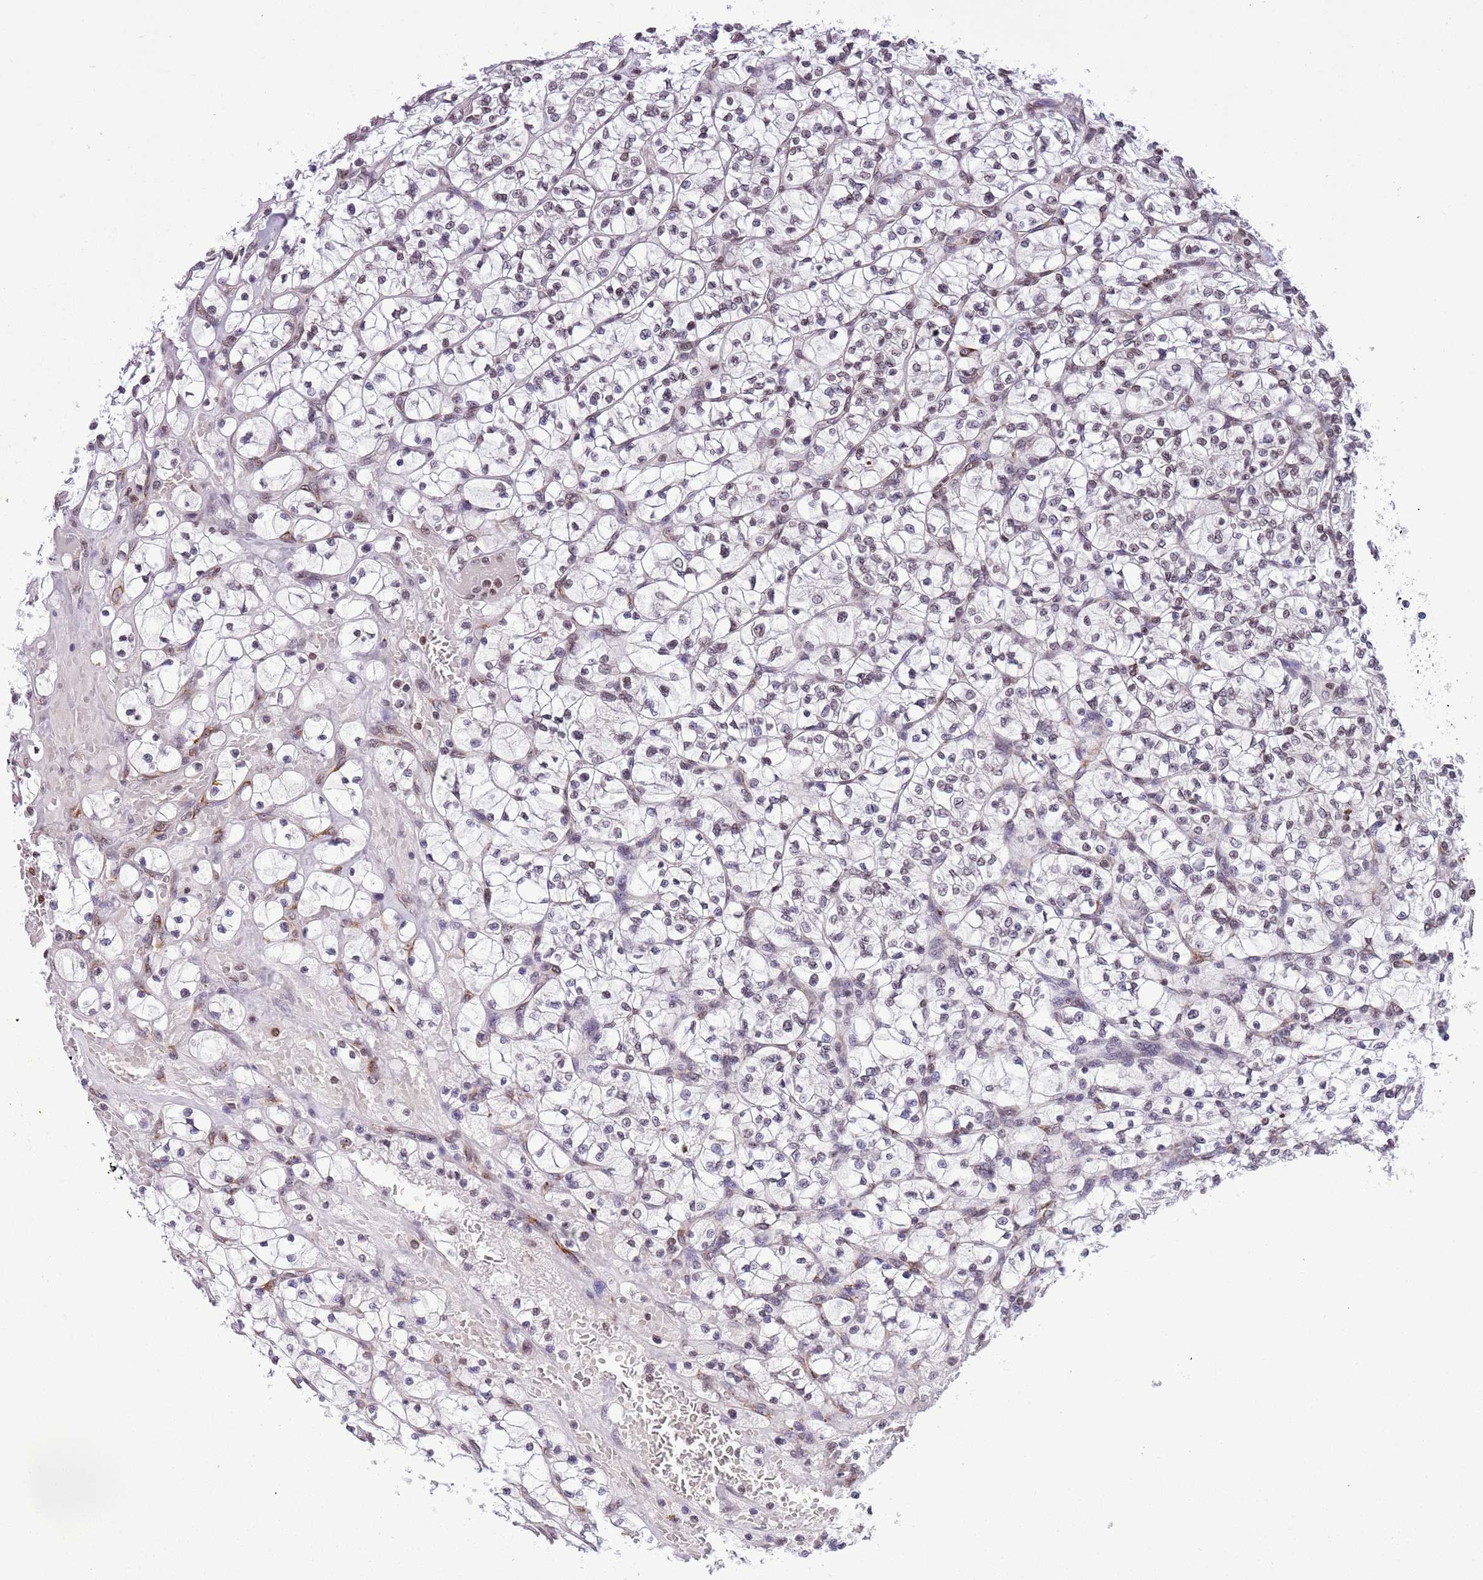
{"staining": {"intensity": "weak", "quantity": "<25%", "location": "nuclear"}, "tissue": "renal cancer", "cell_type": "Tumor cells", "image_type": "cancer", "snomed": [{"axis": "morphology", "description": "Adenocarcinoma, NOS"}, {"axis": "topography", "description": "Kidney"}], "caption": "There is no significant positivity in tumor cells of renal adenocarcinoma.", "gene": "NRIP1", "patient": {"sex": "female", "age": 64}}